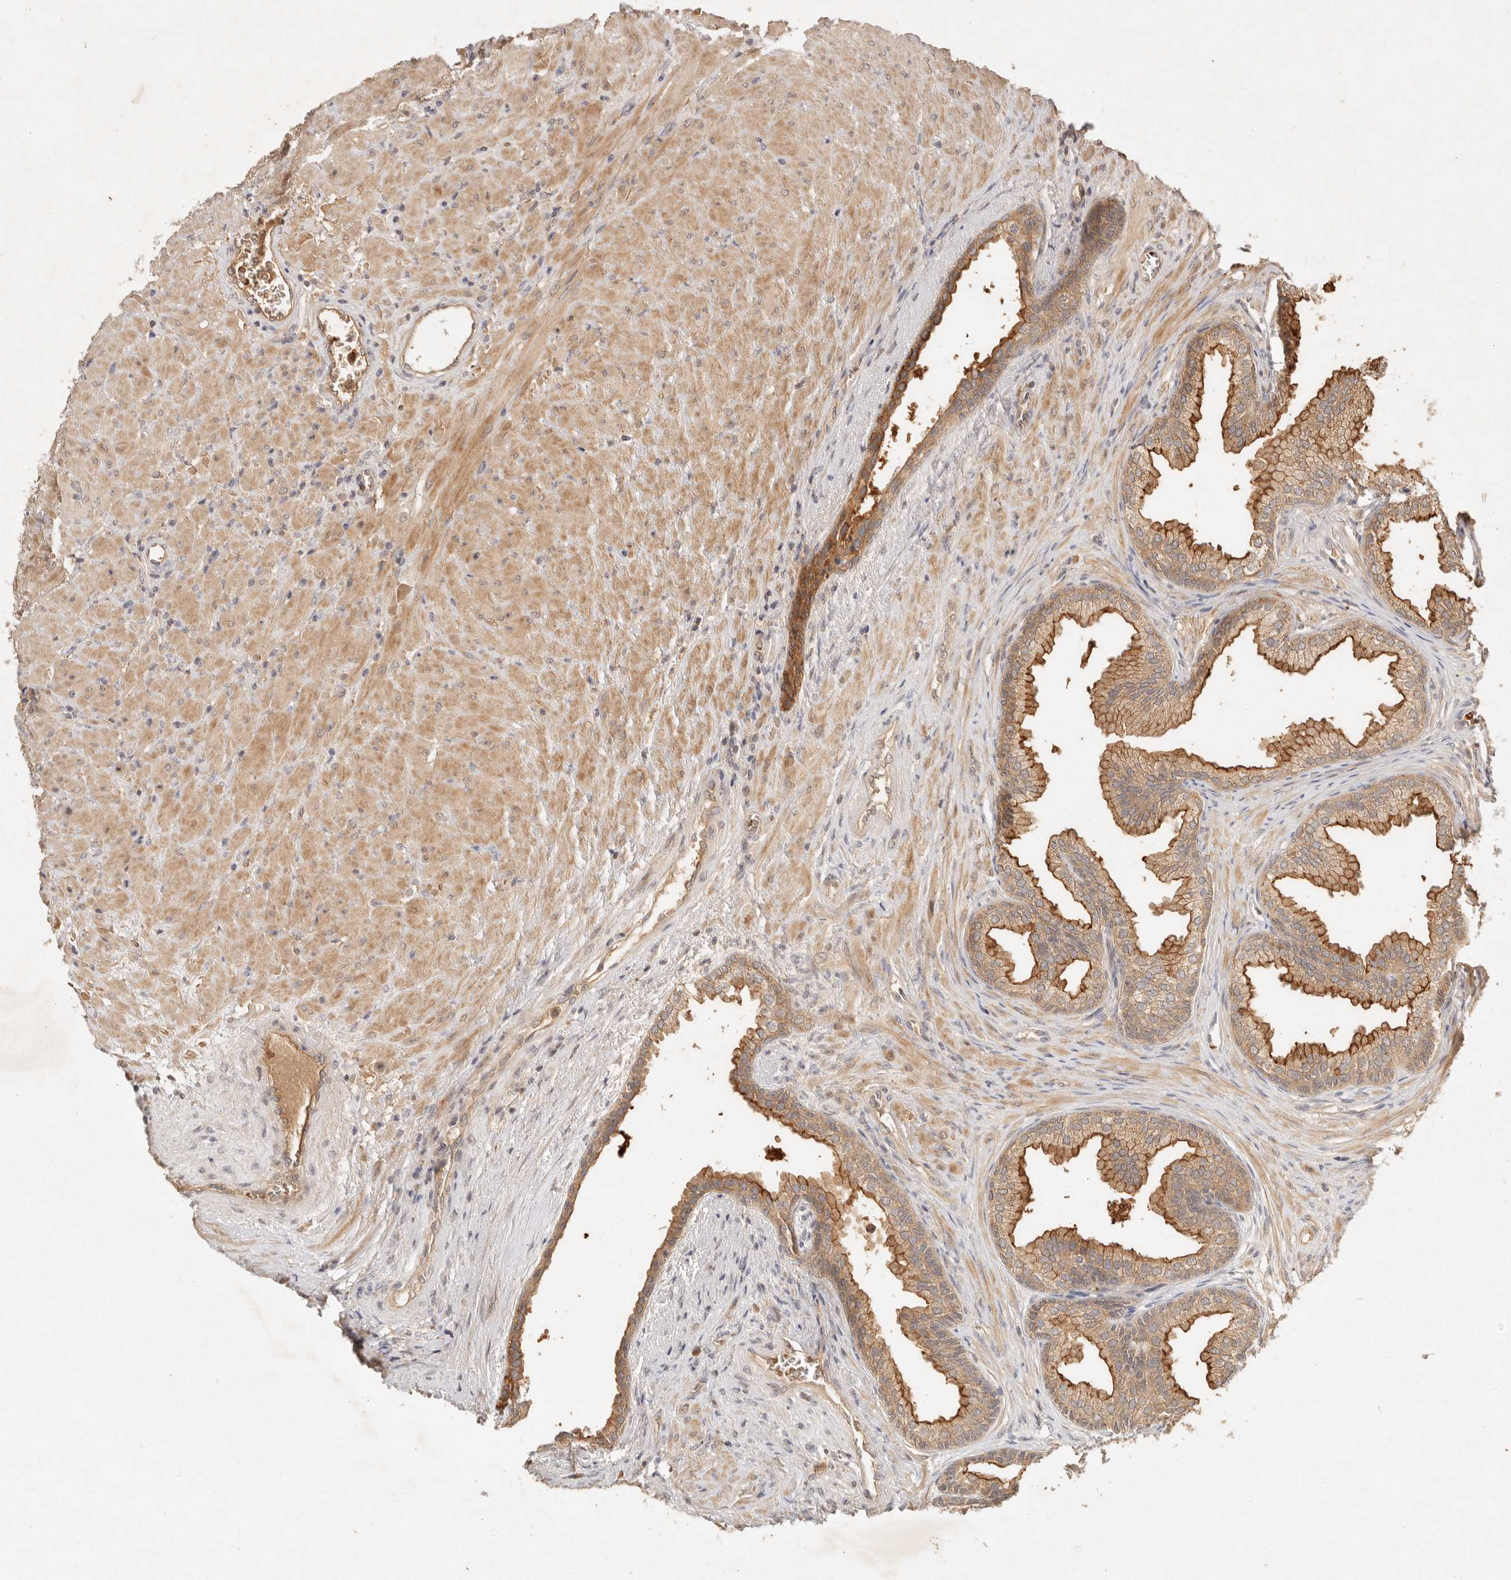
{"staining": {"intensity": "moderate", "quantity": ">75%", "location": "cytoplasmic/membranous"}, "tissue": "prostate", "cell_type": "Glandular cells", "image_type": "normal", "snomed": [{"axis": "morphology", "description": "Normal tissue, NOS"}, {"axis": "topography", "description": "Prostate"}], "caption": "Immunohistochemical staining of benign human prostate demonstrates medium levels of moderate cytoplasmic/membranous positivity in approximately >75% of glandular cells.", "gene": "FREM2", "patient": {"sex": "male", "age": 76}}